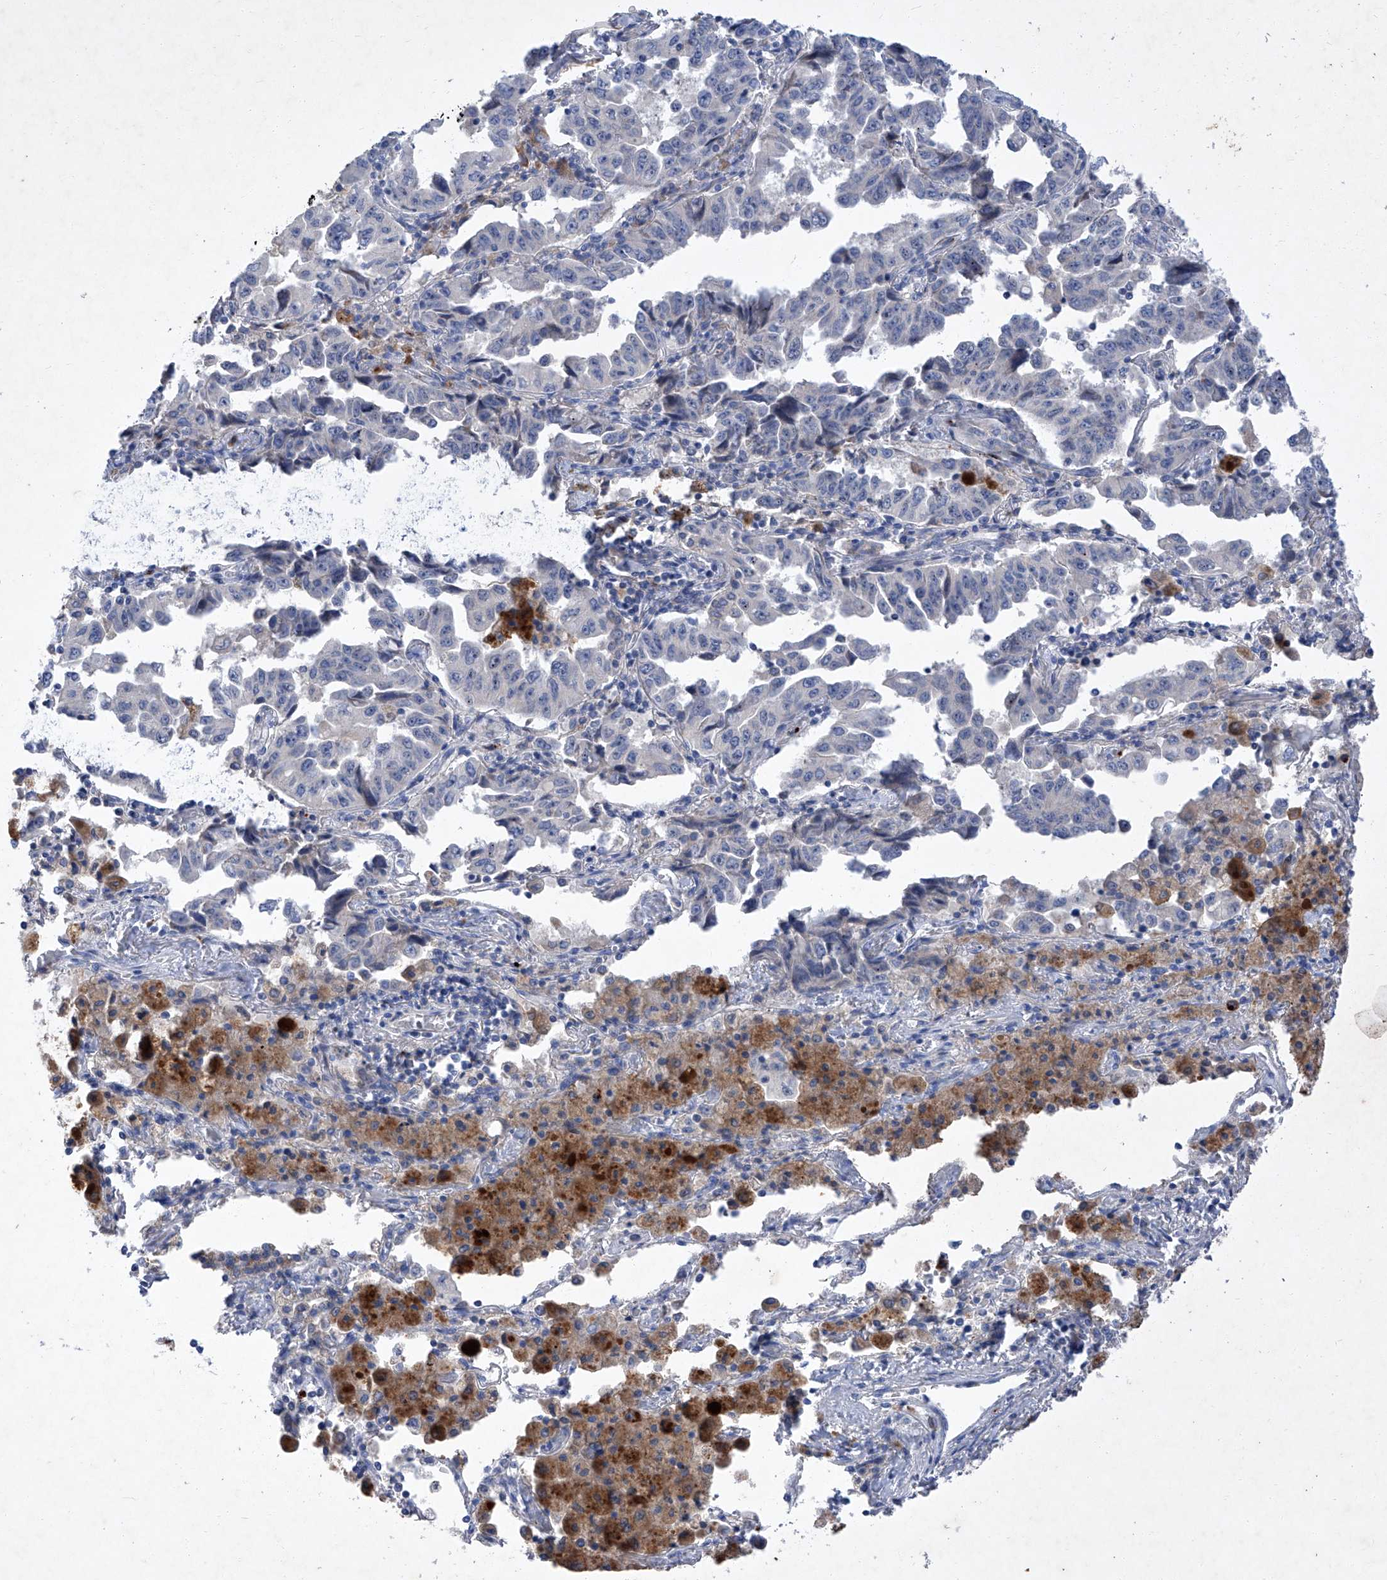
{"staining": {"intensity": "negative", "quantity": "none", "location": "none"}, "tissue": "lung cancer", "cell_type": "Tumor cells", "image_type": "cancer", "snomed": [{"axis": "morphology", "description": "Adenocarcinoma, NOS"}, {"axis": "topography", "description": "Lung"}], "caption": "Immunohistochemistry (IHC) micrograph of lung cancer stained for a protein (brown), which demonstrates no staining in tumor cells. (Brightfield microscopy of DAB (3,3'-diaminobenzidine) immunohistochemistry at high magnification).", "gene": "SBK2", "patient": {"sex": "female", "age": 51}}